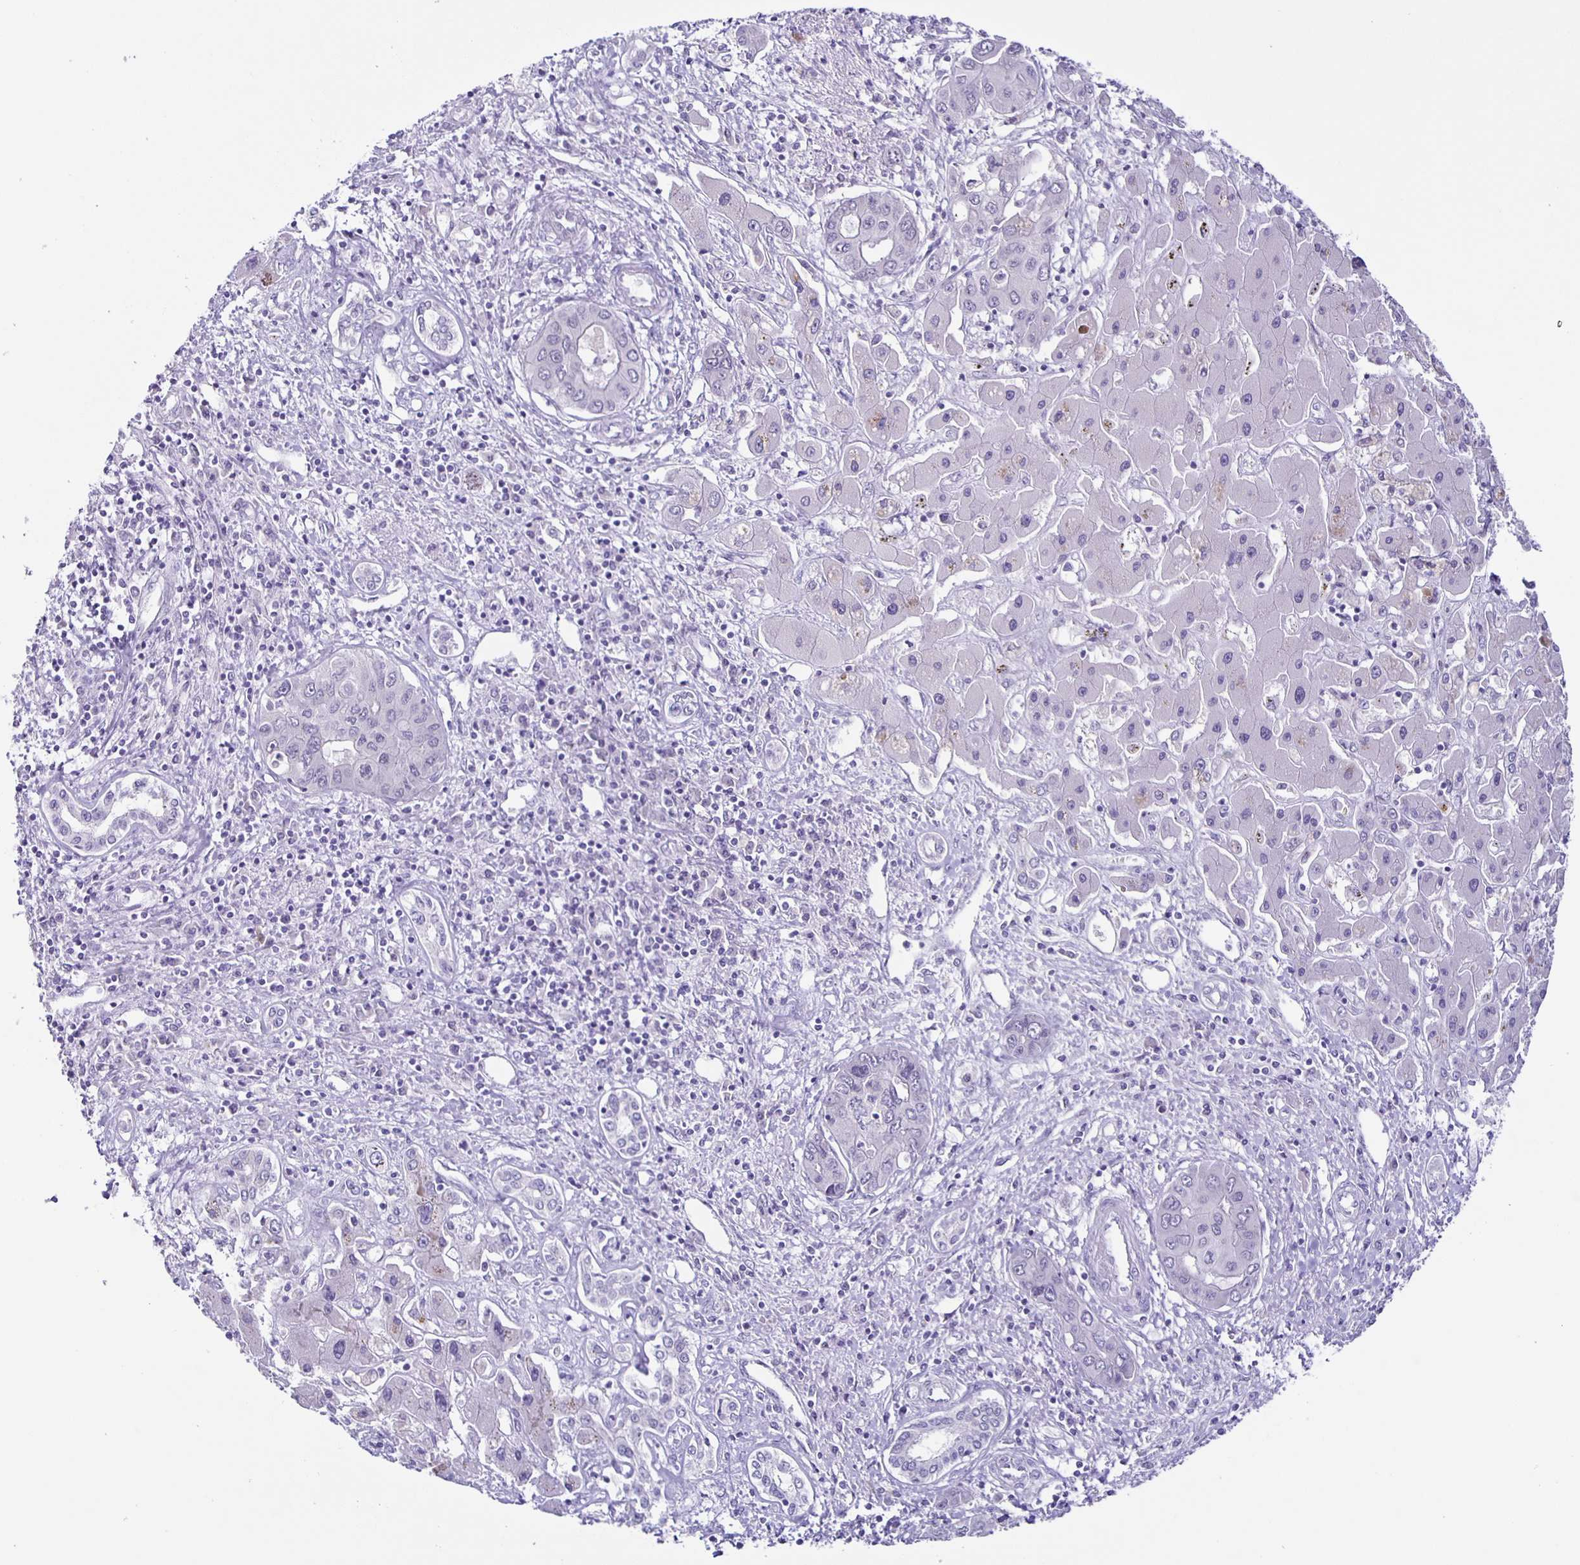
{"staining": {"intensity": "negative", "quantity": "none", "location": "none"}, "tissue": "liver cancer", "cell_type": "Tumor cells", "image_type": "cancer", "snomed": [{"axis": "morphology", "description": "Cholangiocarcinoma"}, {"axis": "topography", "description": "Liver"}], "caption": "Tumor cells show no significant protein expression in liver cancer (cholangiocarcinoma).", "gene": "SLC12A3", "patient": {"sex": "male", "age": 67}}